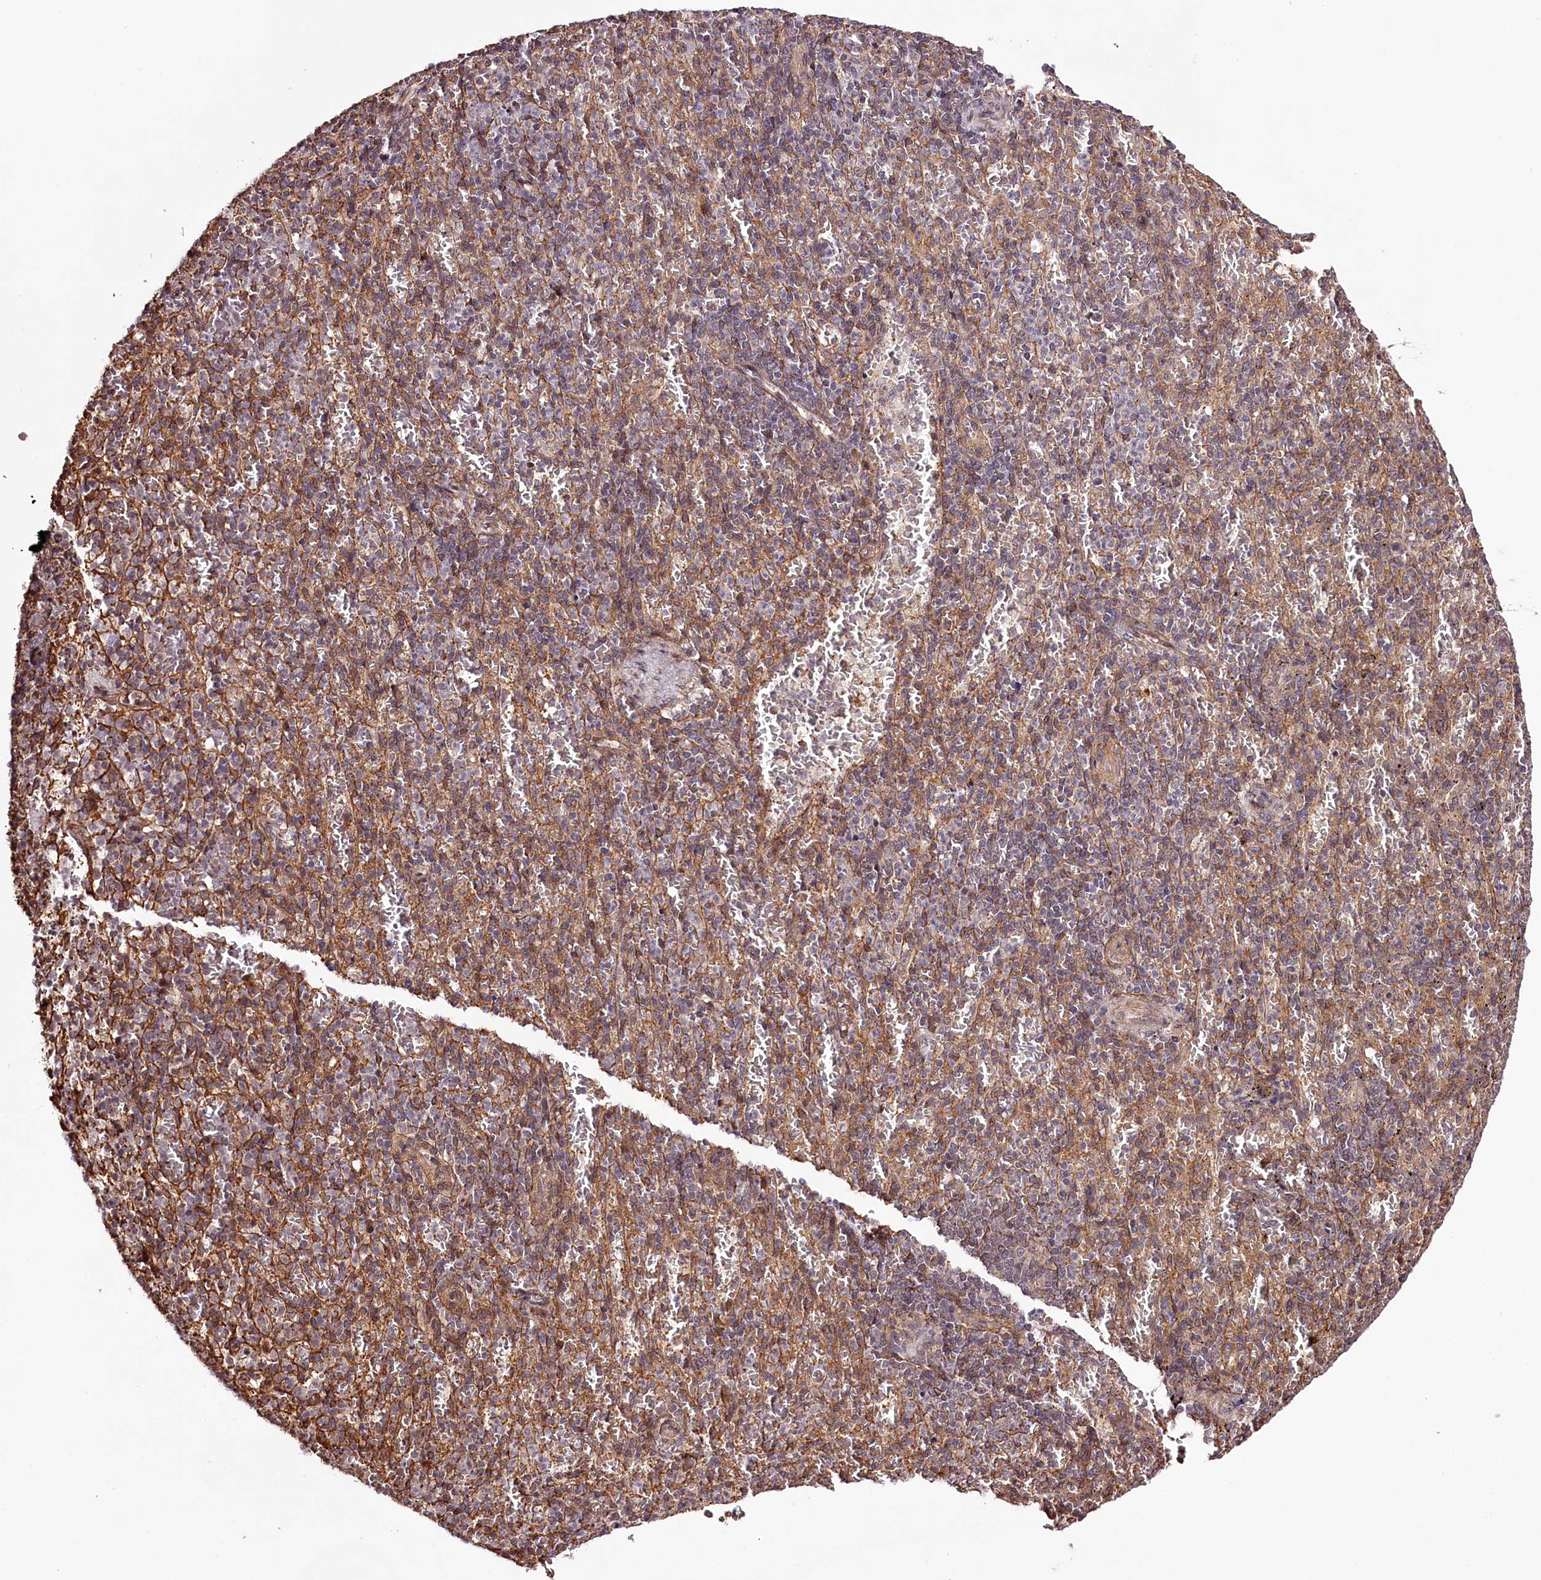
{"staining": {"intensity": "negative", "quantity": "none", "location": "none"}, "tissue": "spleen", "cell_type": "Cells in red pulp", "image_type": "normal", "snomed": [{"axis": "morphology", "description": "Normal tissue, NOS"}, {"axis": "topography", "description": "Spleen"}], "caption": "The photomicrograph demonstrates no staining of cells in red pulp in benign spleen. (Brightfield microscopy of DAB immunohistochemistry (IHC) at high magnification).", "gene": "TTC33", "patient": {"sex": "female", "age": 74}}